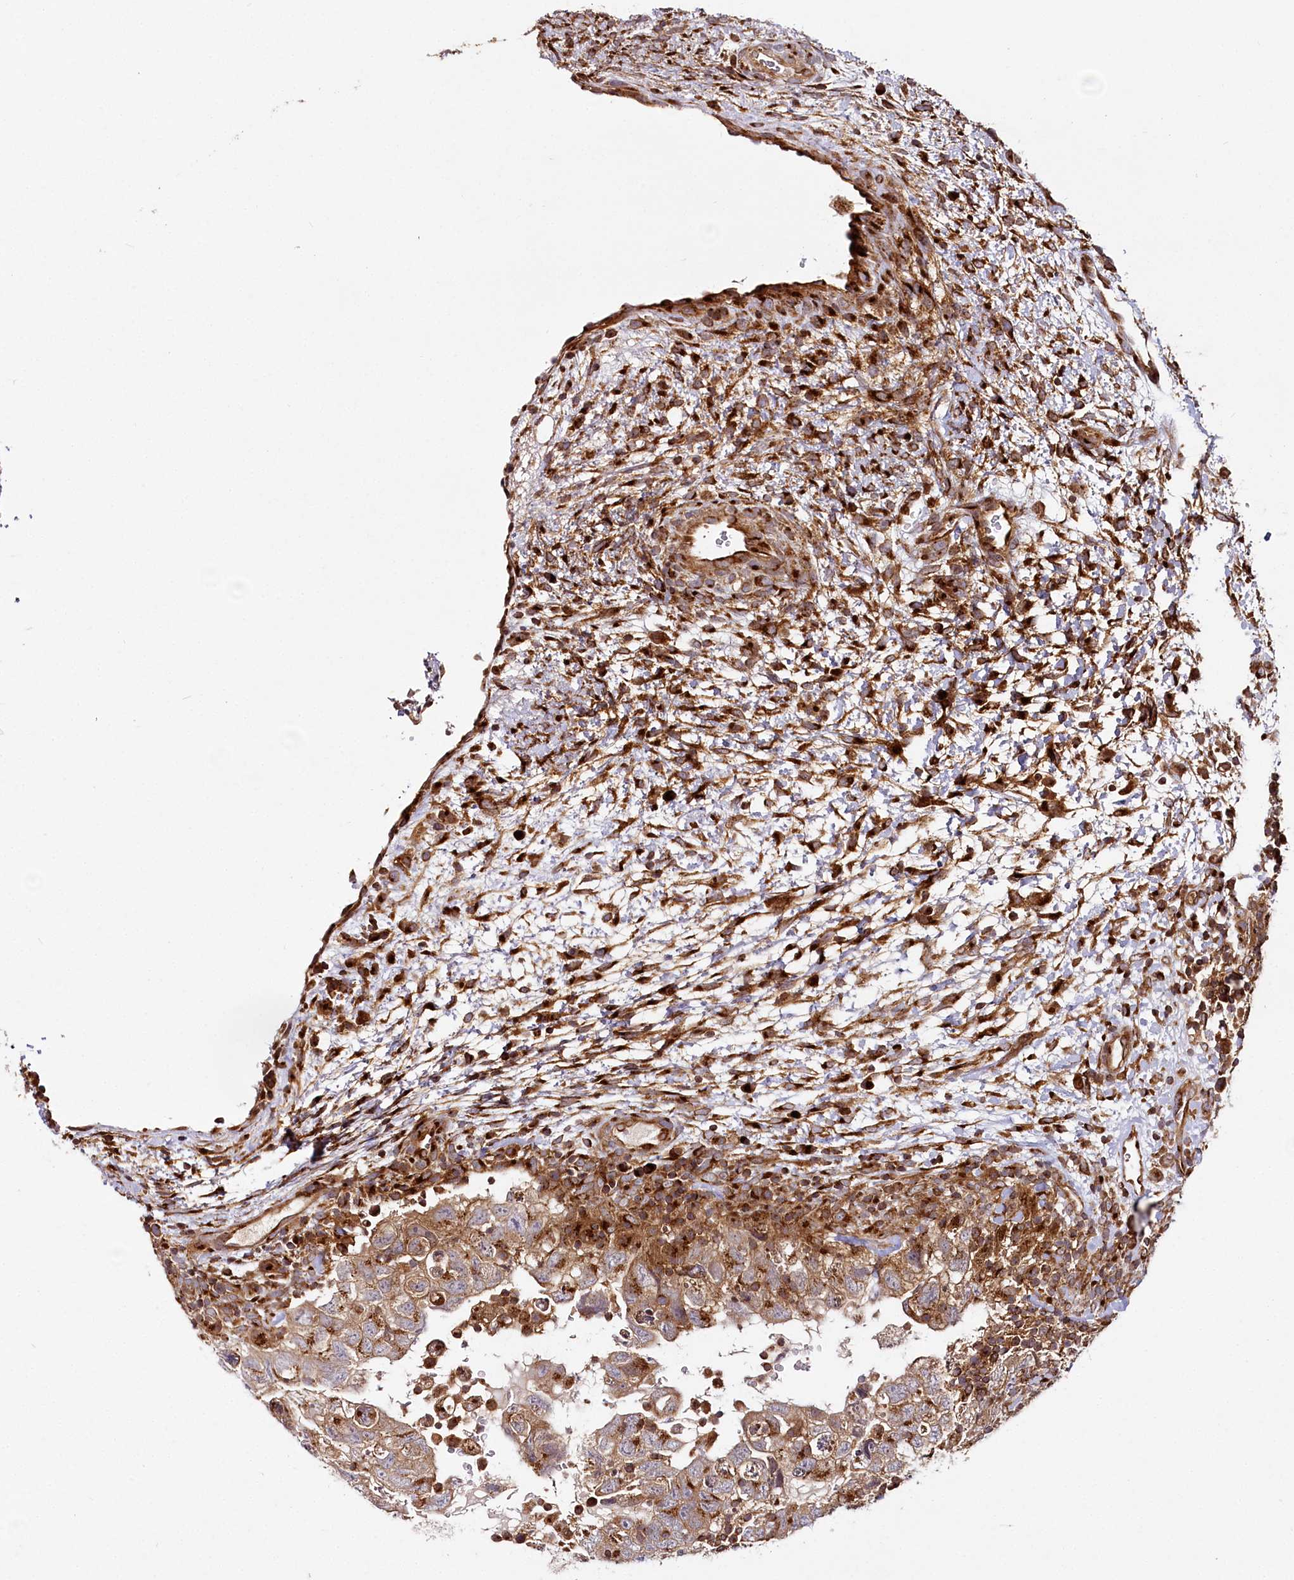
{"staining": {"intensity": "moderate", "quantity": ">75%", "location": "cytoplasmic/membranous"}, "tissue": "testis cancer", "cell_type": "Tumor cells", "image_type": "cancer", "snomed": [{"axis": "morphology", "description": "Carcinoma, Embryonal, NOS"}, {"axis": "topography", "description": "Testis"}], "caption": "Moderate cytoplasmic/membranous staining is seen in approximately >75% of tumor cells in testis cancer (embryonal carcinoma).", "gene": "COPG1", "patient": {"sex": "male", "age": 37}}